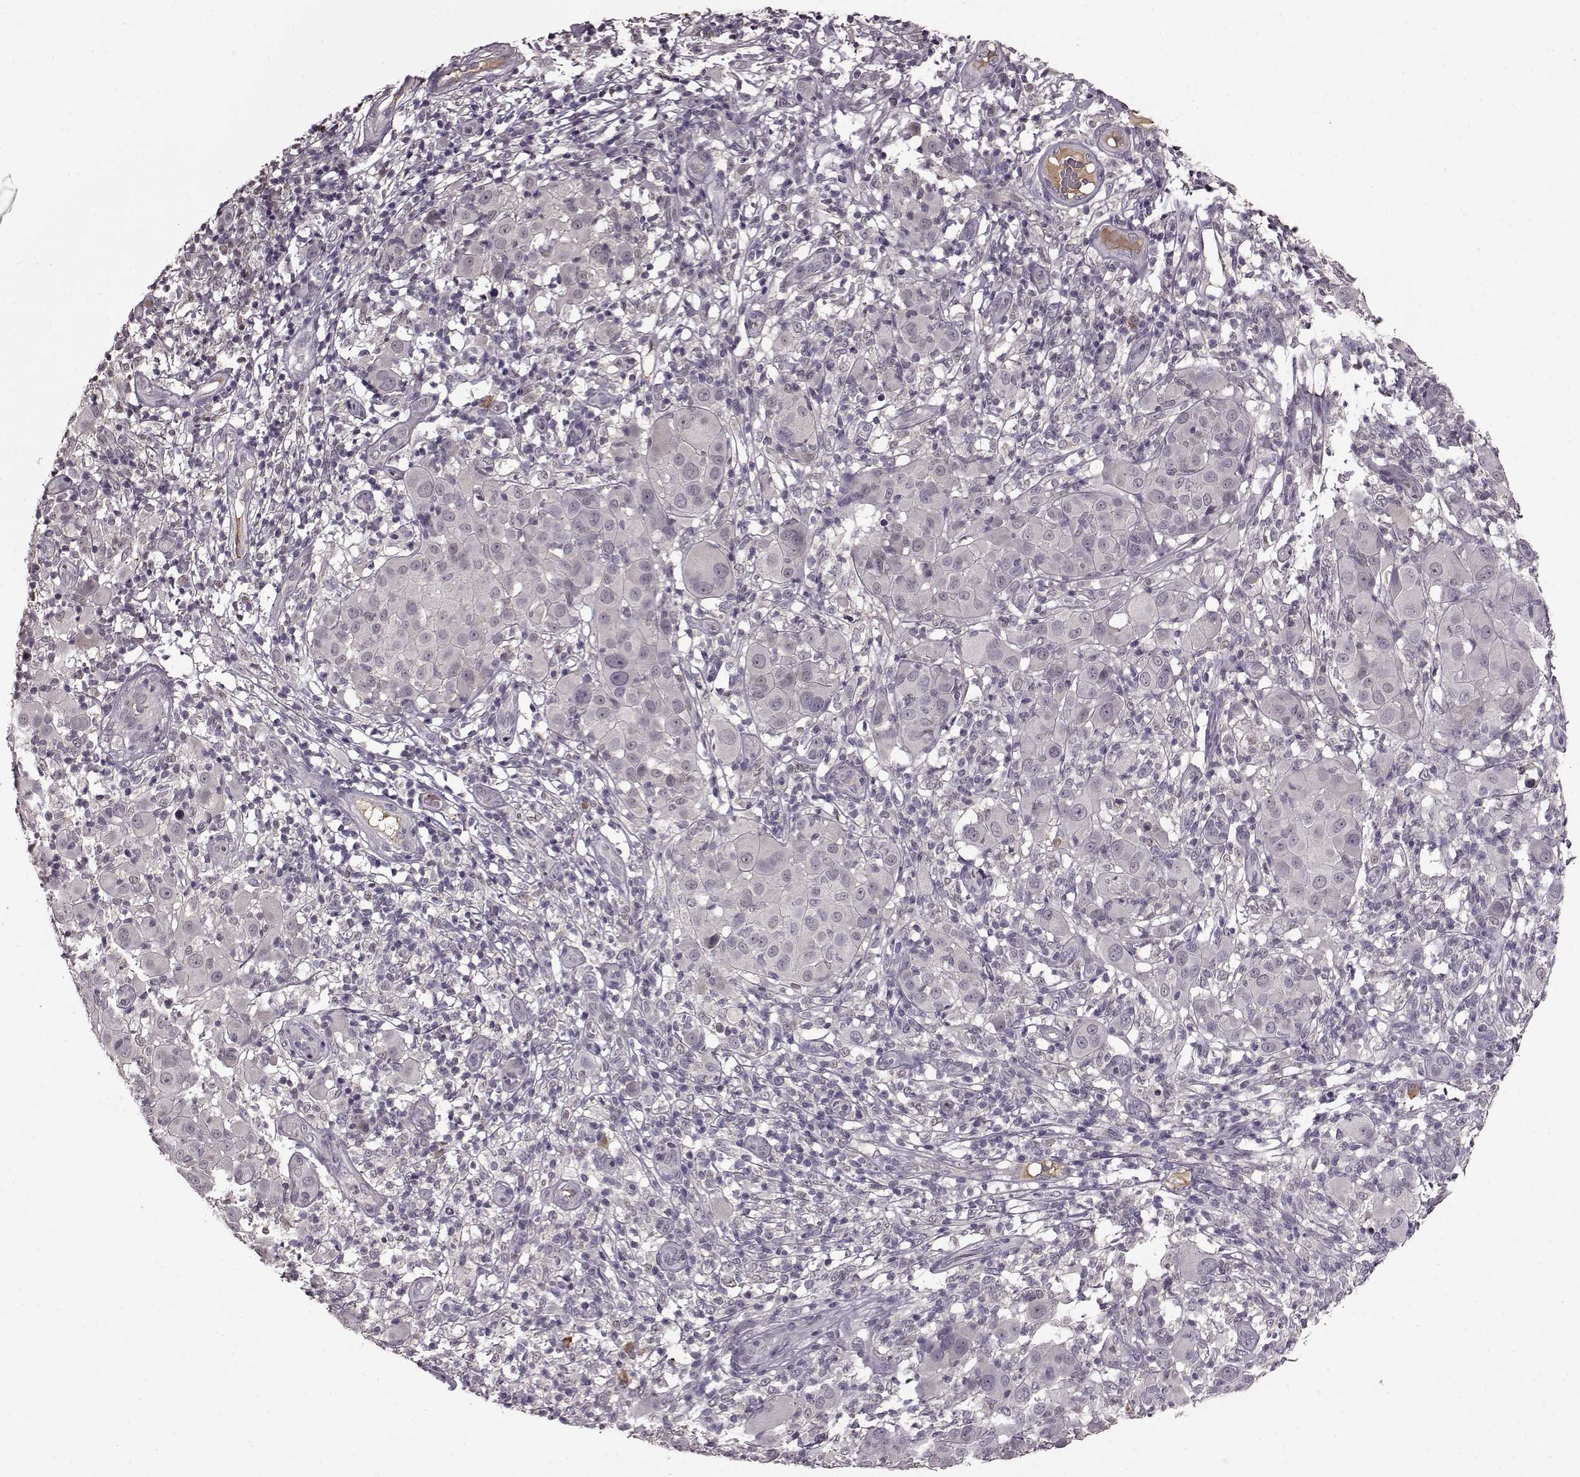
{"staining": {"intensity": "negative", "quantity": "none", "location": "none"}, "tissue": "melanoma", "cell_type": "Tumor cells", "image_type": "cancer", "snomed": [{"axis": "morphology", "description": "Malignant melanoma, NOS"}, {"axis": "topography", "description": "Skin"}], "caption": "Tumor cells are negative for protein expression in human melanoma.", "gene": "NRL", "patient": {"sex": "female", "age": 87}}